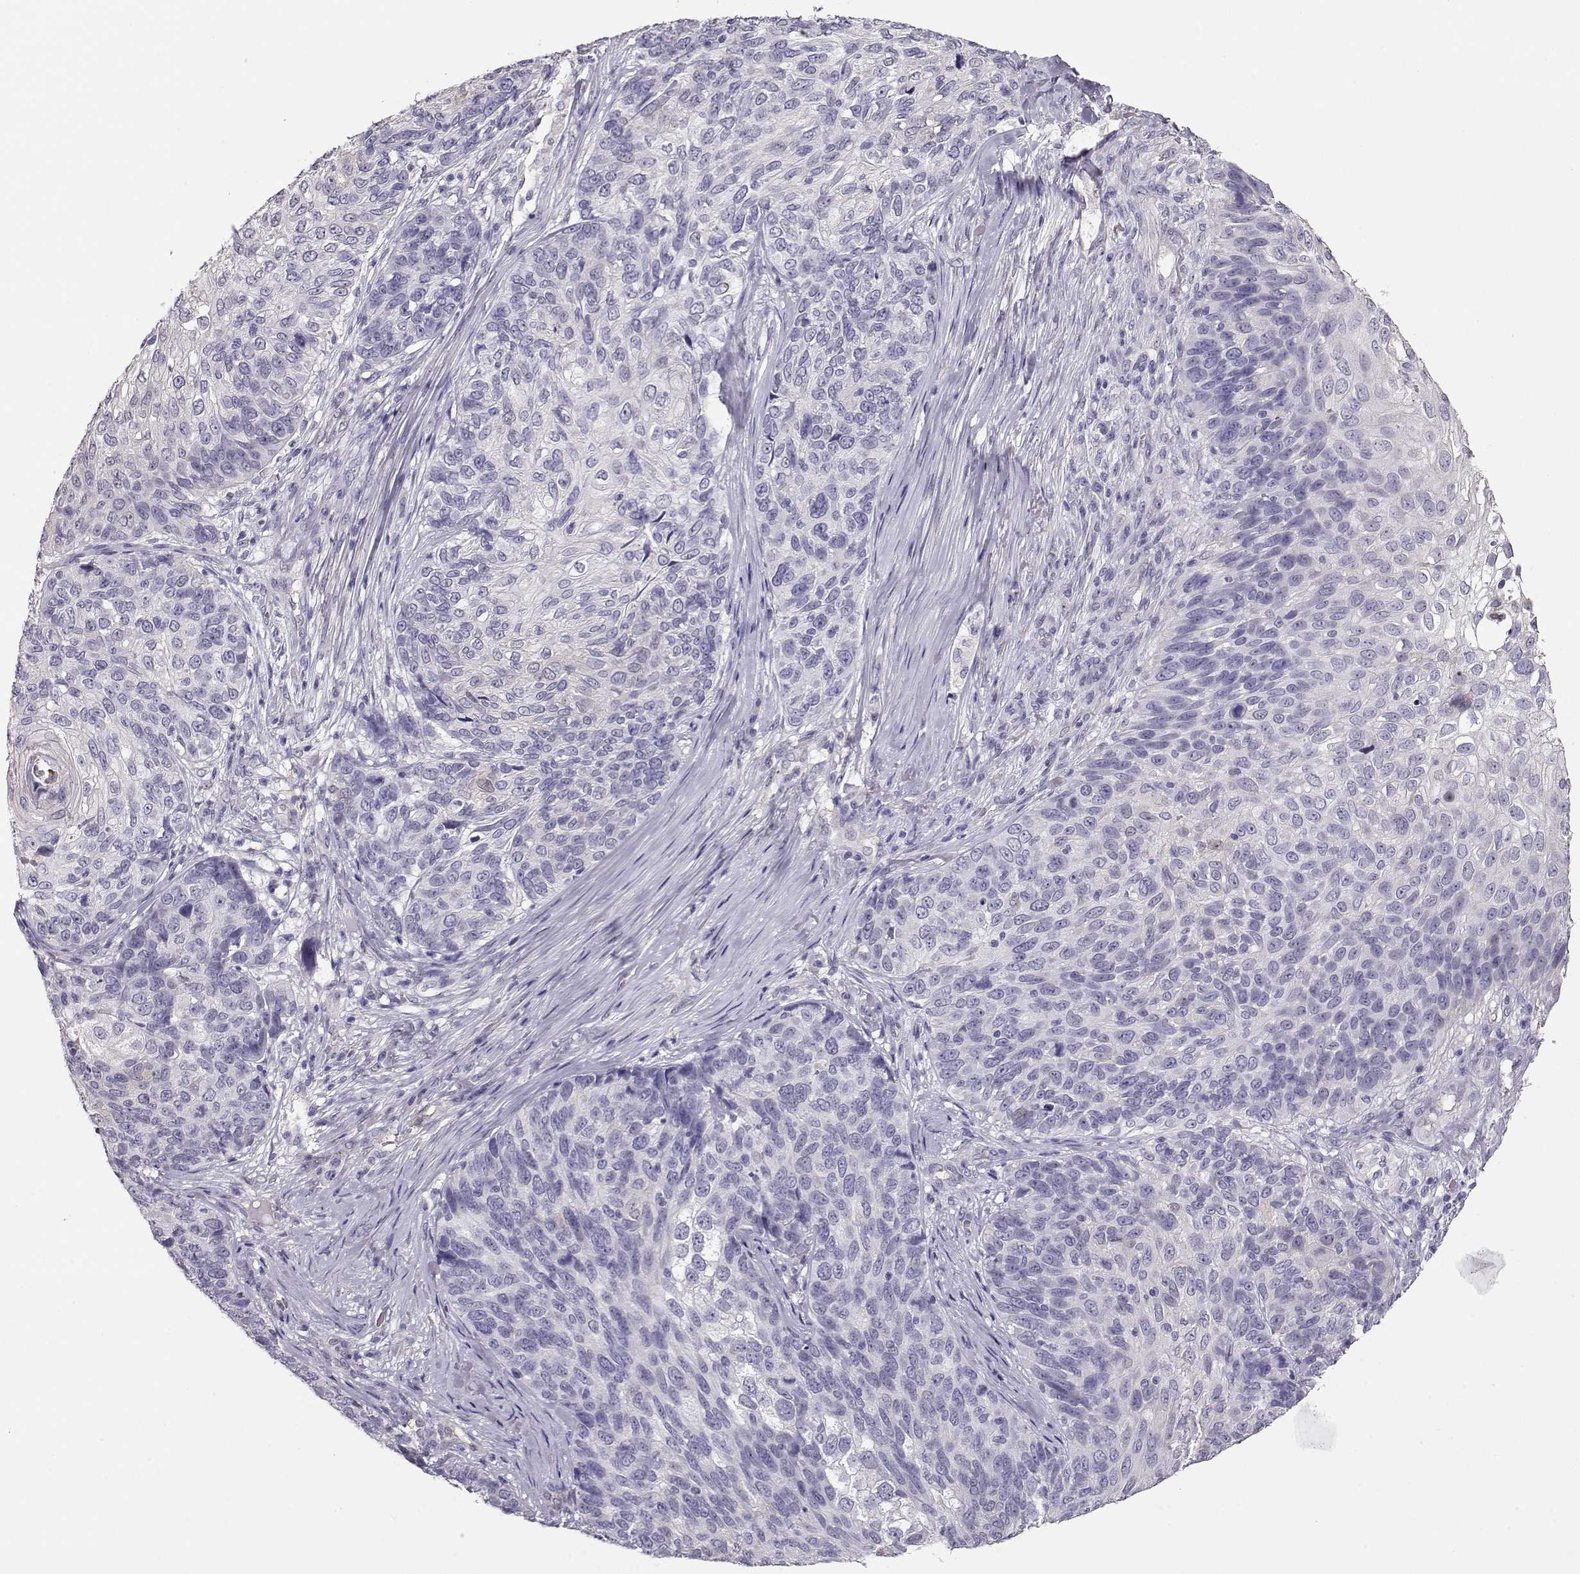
{"staining": {"intensity": "negative", "quantity": "none", "location": "none"}, "tissue": "skin cancer", "cell_type": "Tumor cells", "image_type": "cancer", "snomed": [{"axis": "morphology", "description": "Squamous cell carcinoma, NOS"}, {"axis": "topography", "description": "Skin"}], "caption": "Immunohistochemistry (IHC) micrograph of human skin cancer stained for a protein (brown), which shows no positivity in tumor cells.", "gene": "CCR8", "patient": {"sex": "male", "age": 92}}